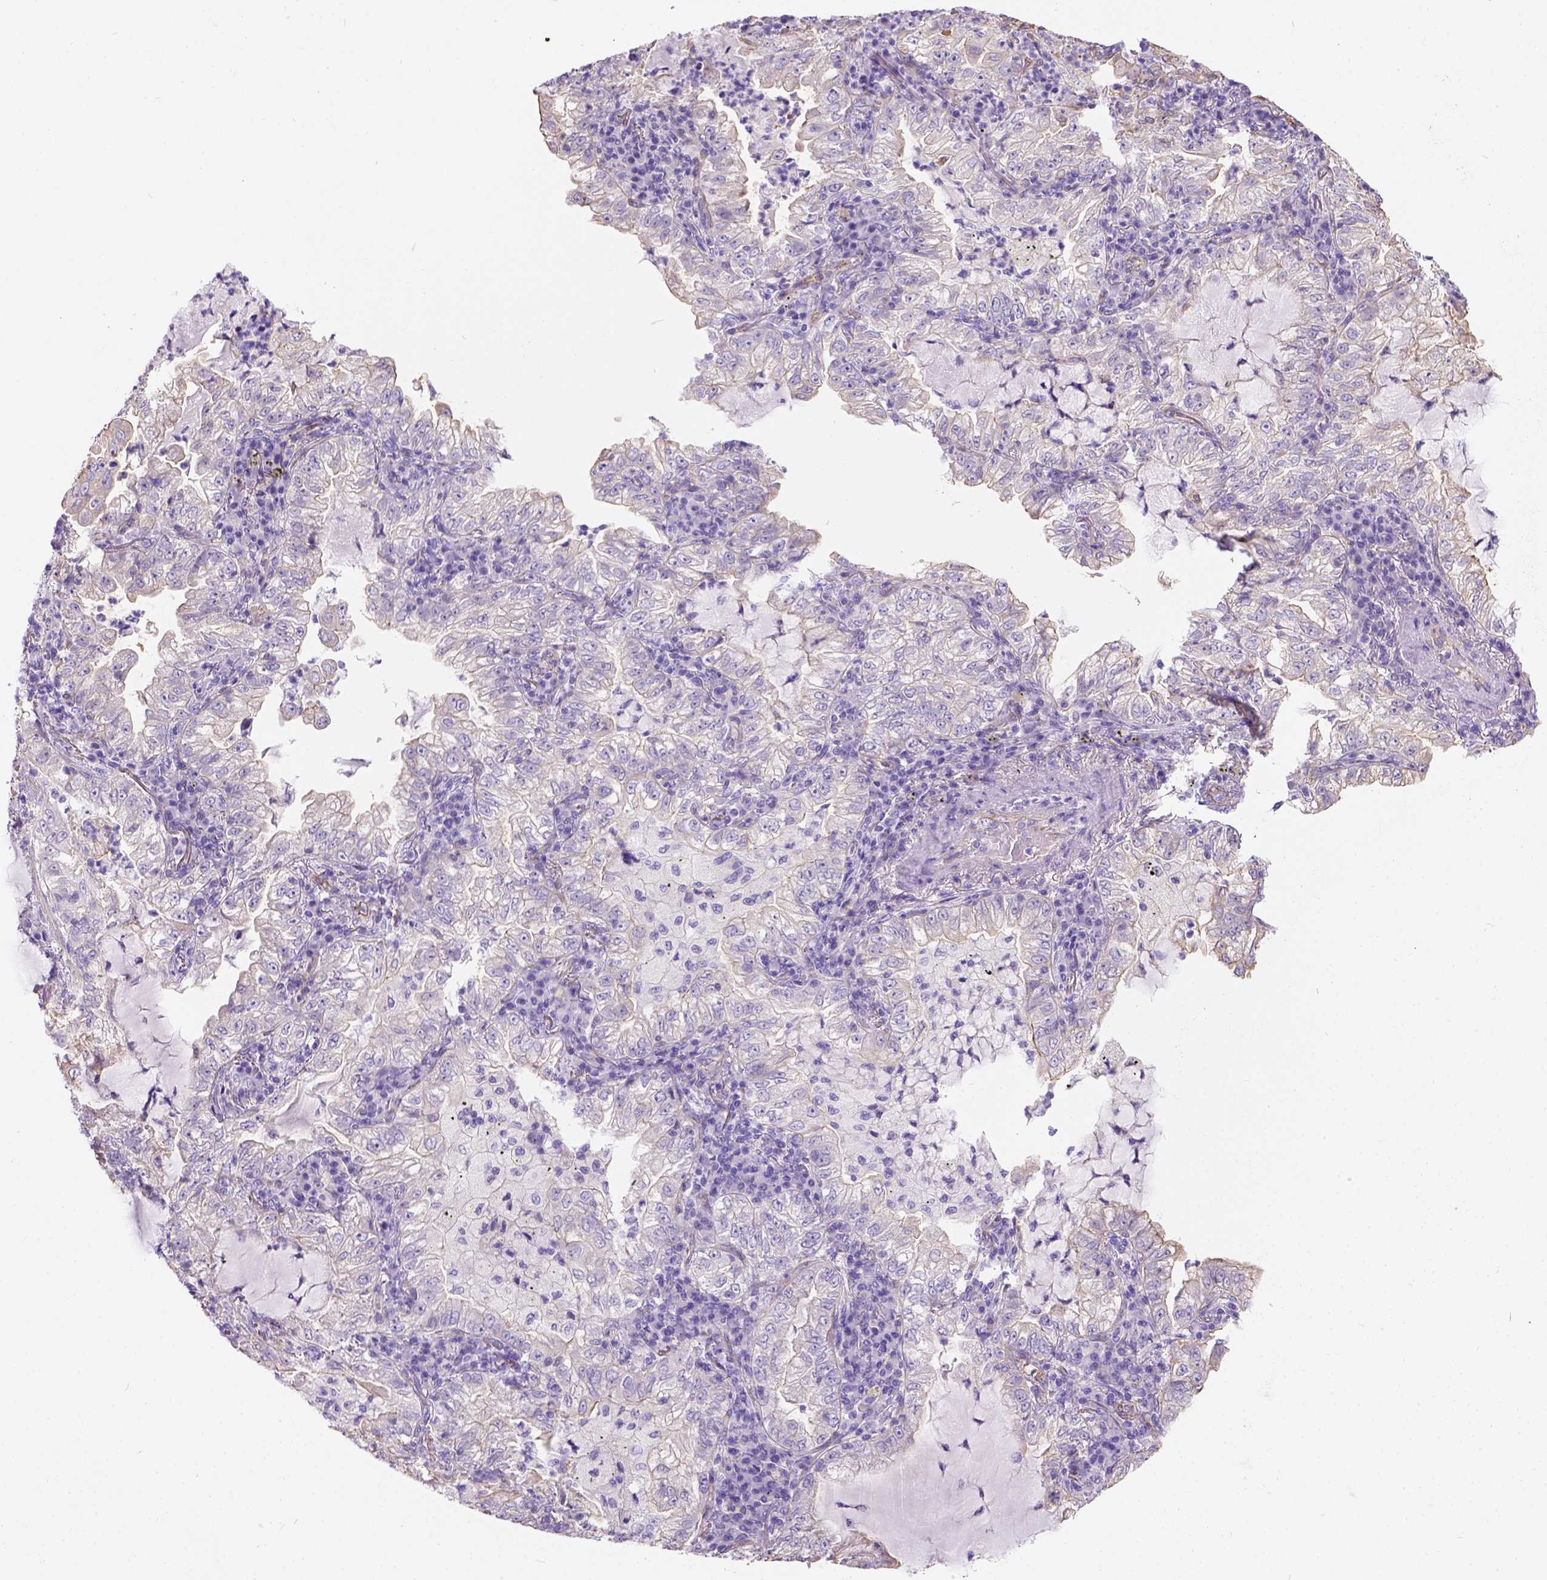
{"staining": {"intensity": "negative", "quantity": "none", "location": "none"}, "tissue": "lung cancer", "cell_type": "Tumor cells", "image_type": "cancer", "snomed": [{"axis": "morphology", "description": "Adenocarcinoma, NOS"}, {"axis": "topography", "description": "Lung"}], "caption": "Tumor cells show no significant expression in lung cancer.", "gene": "PHF7", "patient": {"sex": "female", "age": 73}}